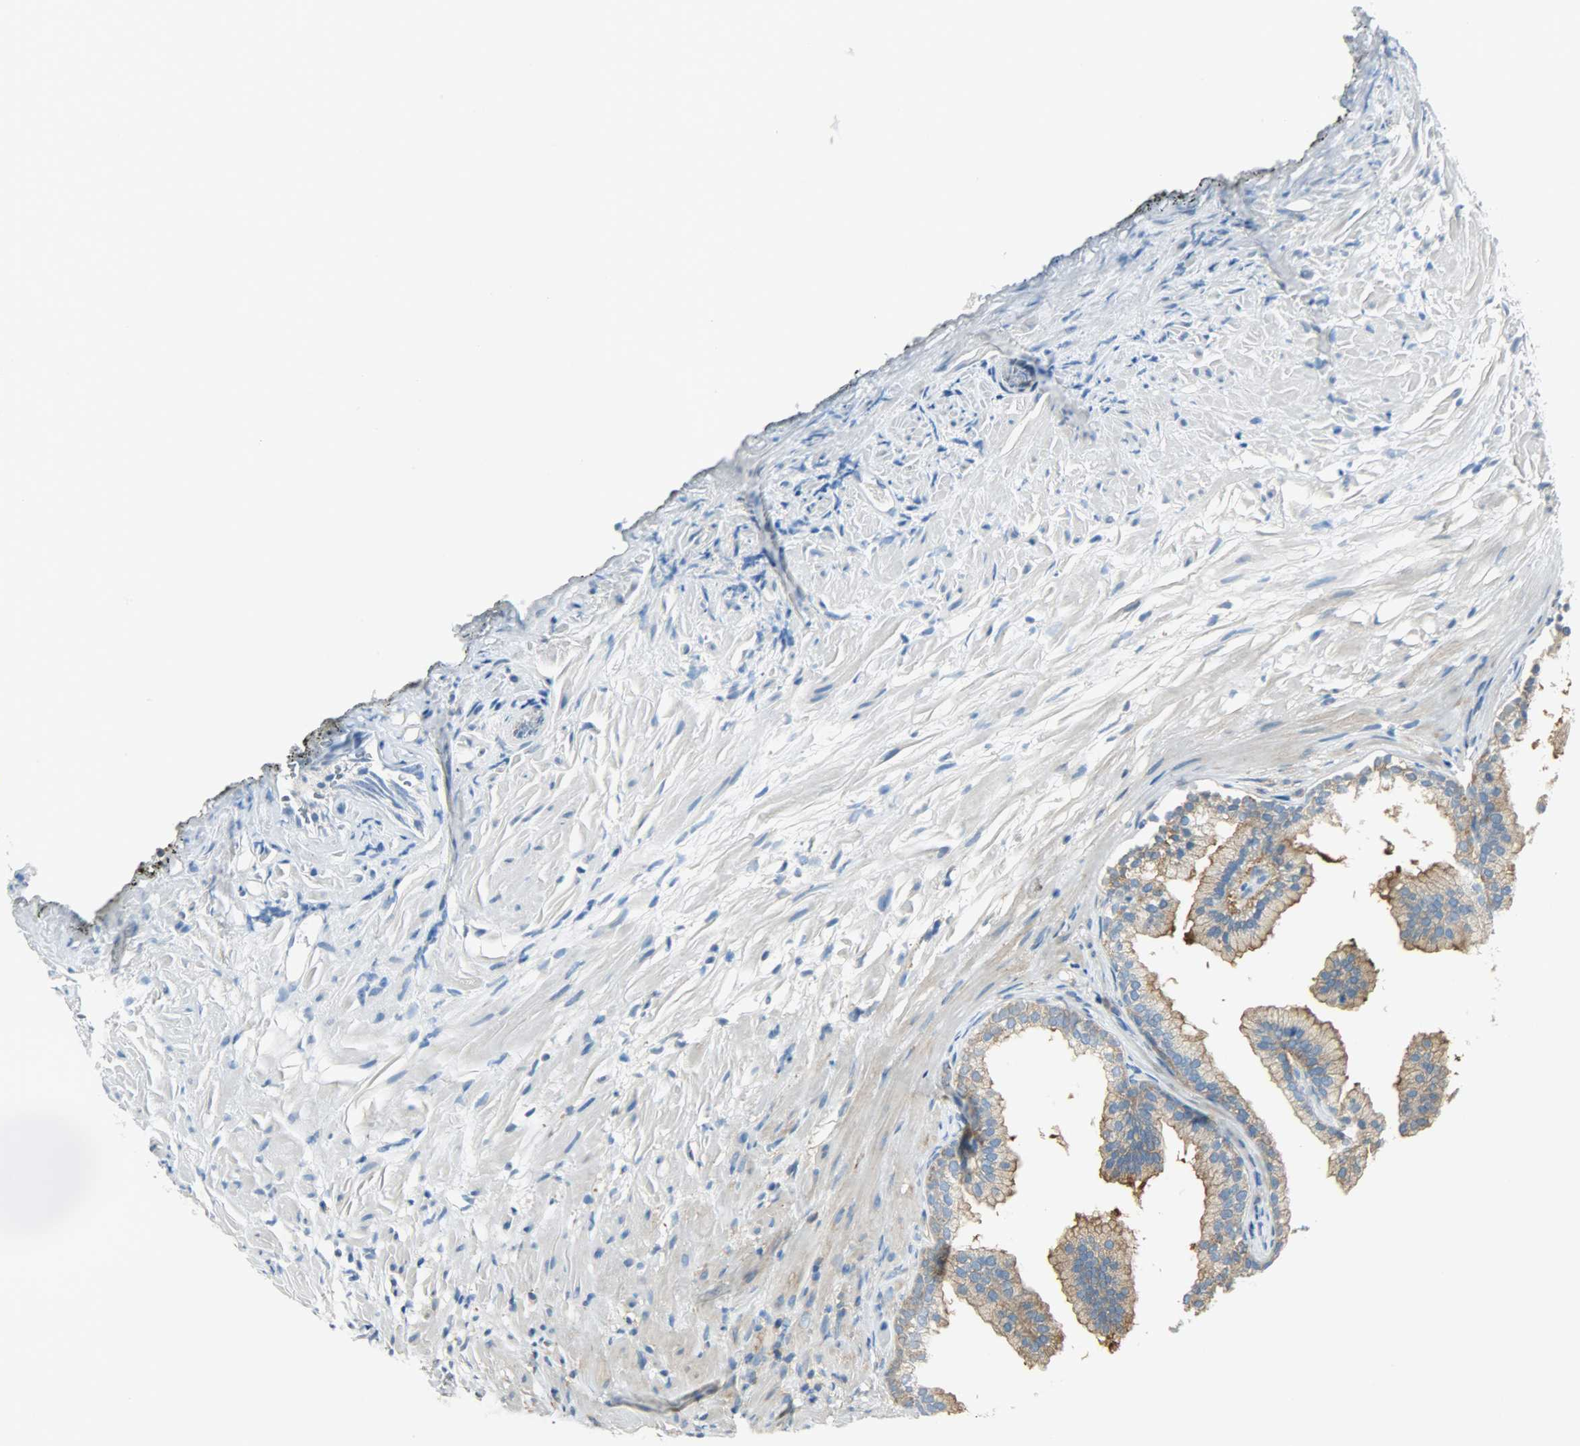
{"staining": {"intensity": "weak", "quantity": "25%-75%", "location": "cytoplasmic/membranous"}, "tissue": "prostate", "cell_type": "Glandular cells", "image_type": "normal", "snomed": [{"axis": "morphology", "description": "Normal tissue, NOS"}, {"axis": "topography", "description": "Prostate"}], "caption": "A micrograph showing weak cytoplasmic/membranous staining in about 25%-75% of glandular cells in normal prostate, as visualized by brown immunohistochemical staining.", "gene": "TSC22D2", "patient": {"sex": "male", "age": 76}}